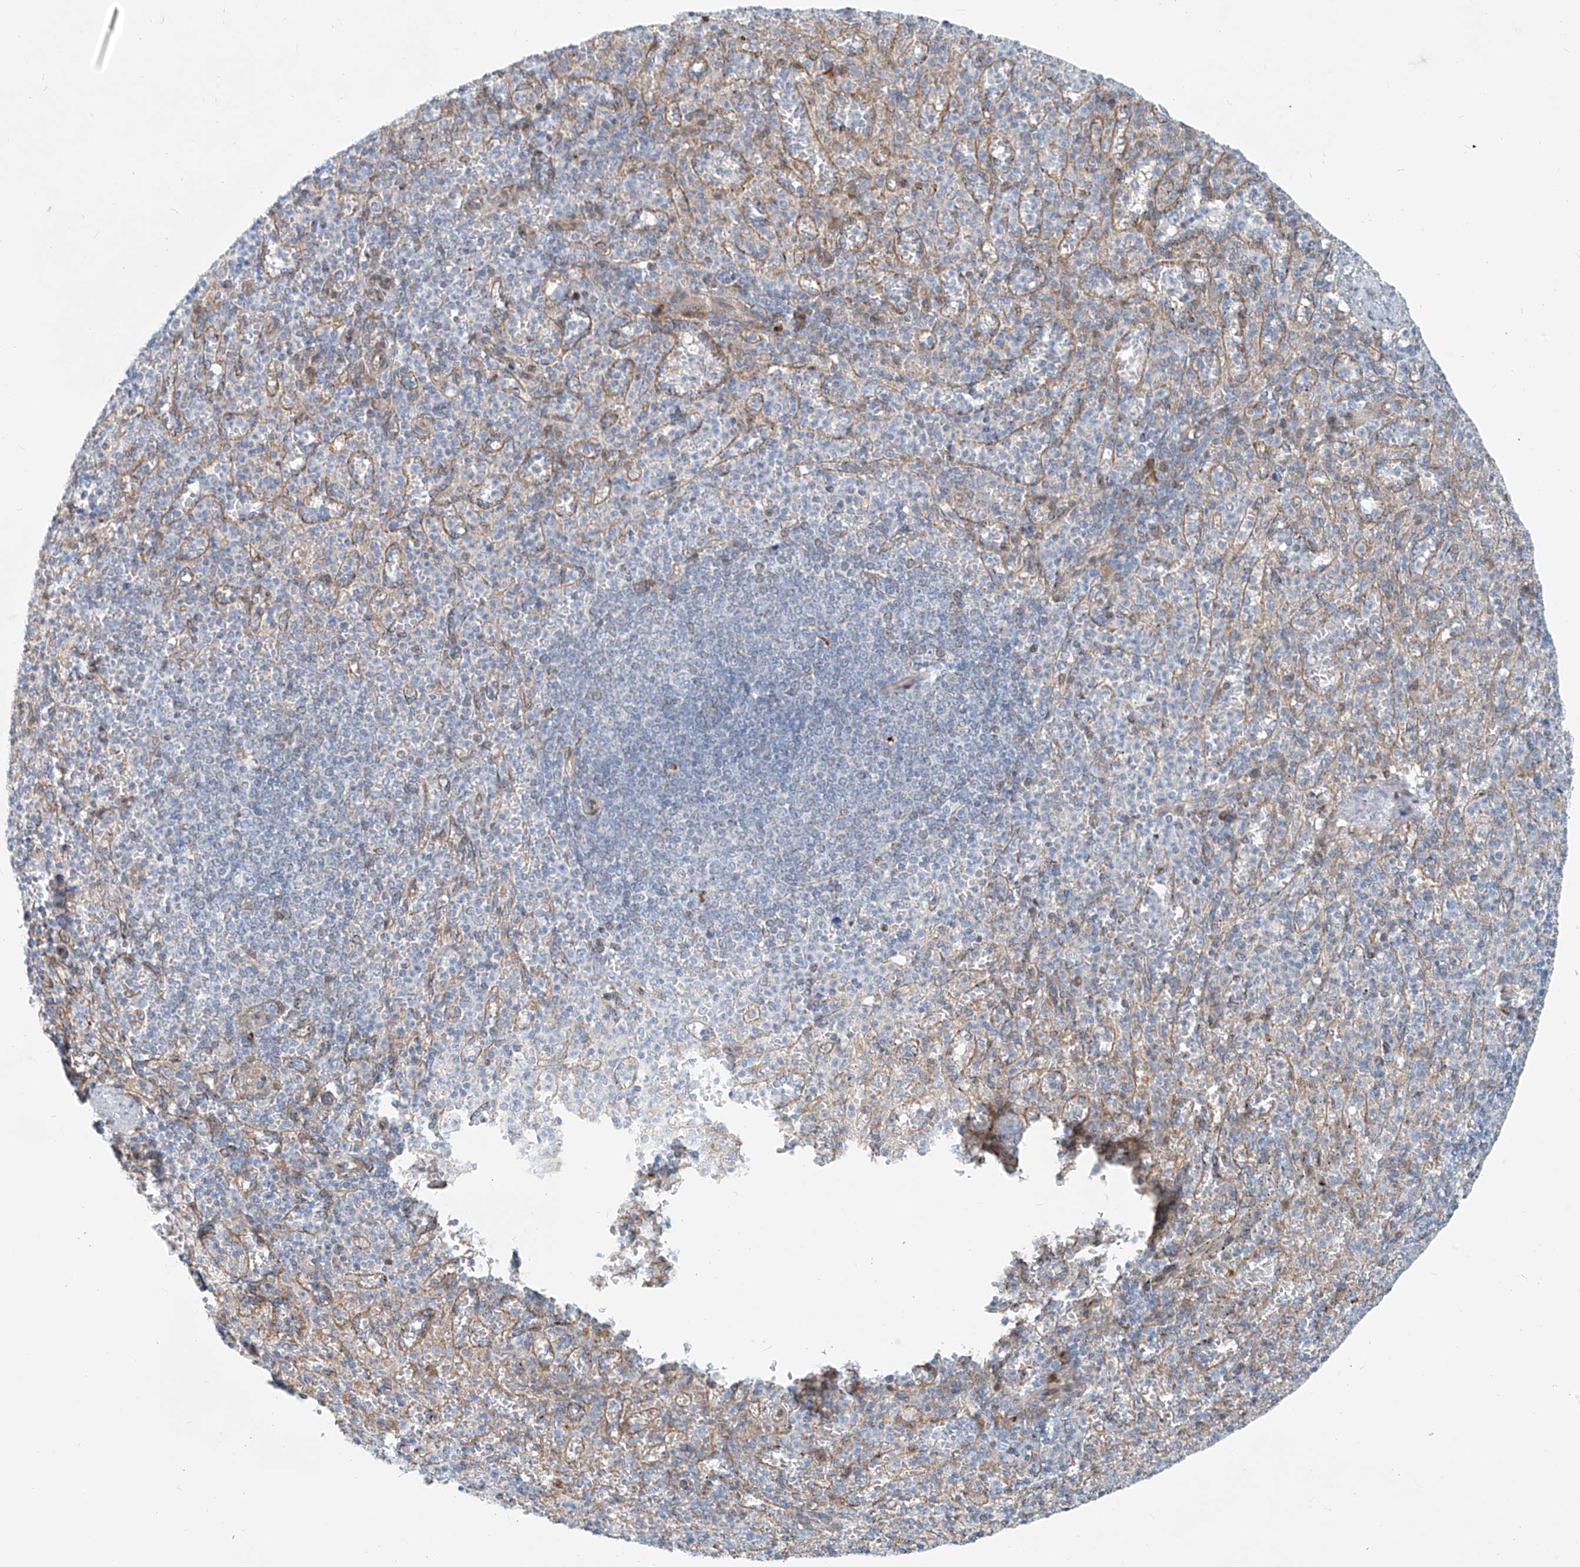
{"staining": {"intensity": "negative", "quantity": "none", "location": "none"}, "tissue": "spleen", "cell_type": "Cells in red pulp", "image_type": "normal", "snomed": [{"axis": "morphology", "description": "Normal tissue, NOS"}, {"axis": "topography", "description": "Spleen"}], "caption": "This is a micrograph of immunohistochemistry staining of benign spleen, which shows no staining in cells in red pulp.", "gene": "HIC2", "patient": {"sex": "female", "age": 74}}